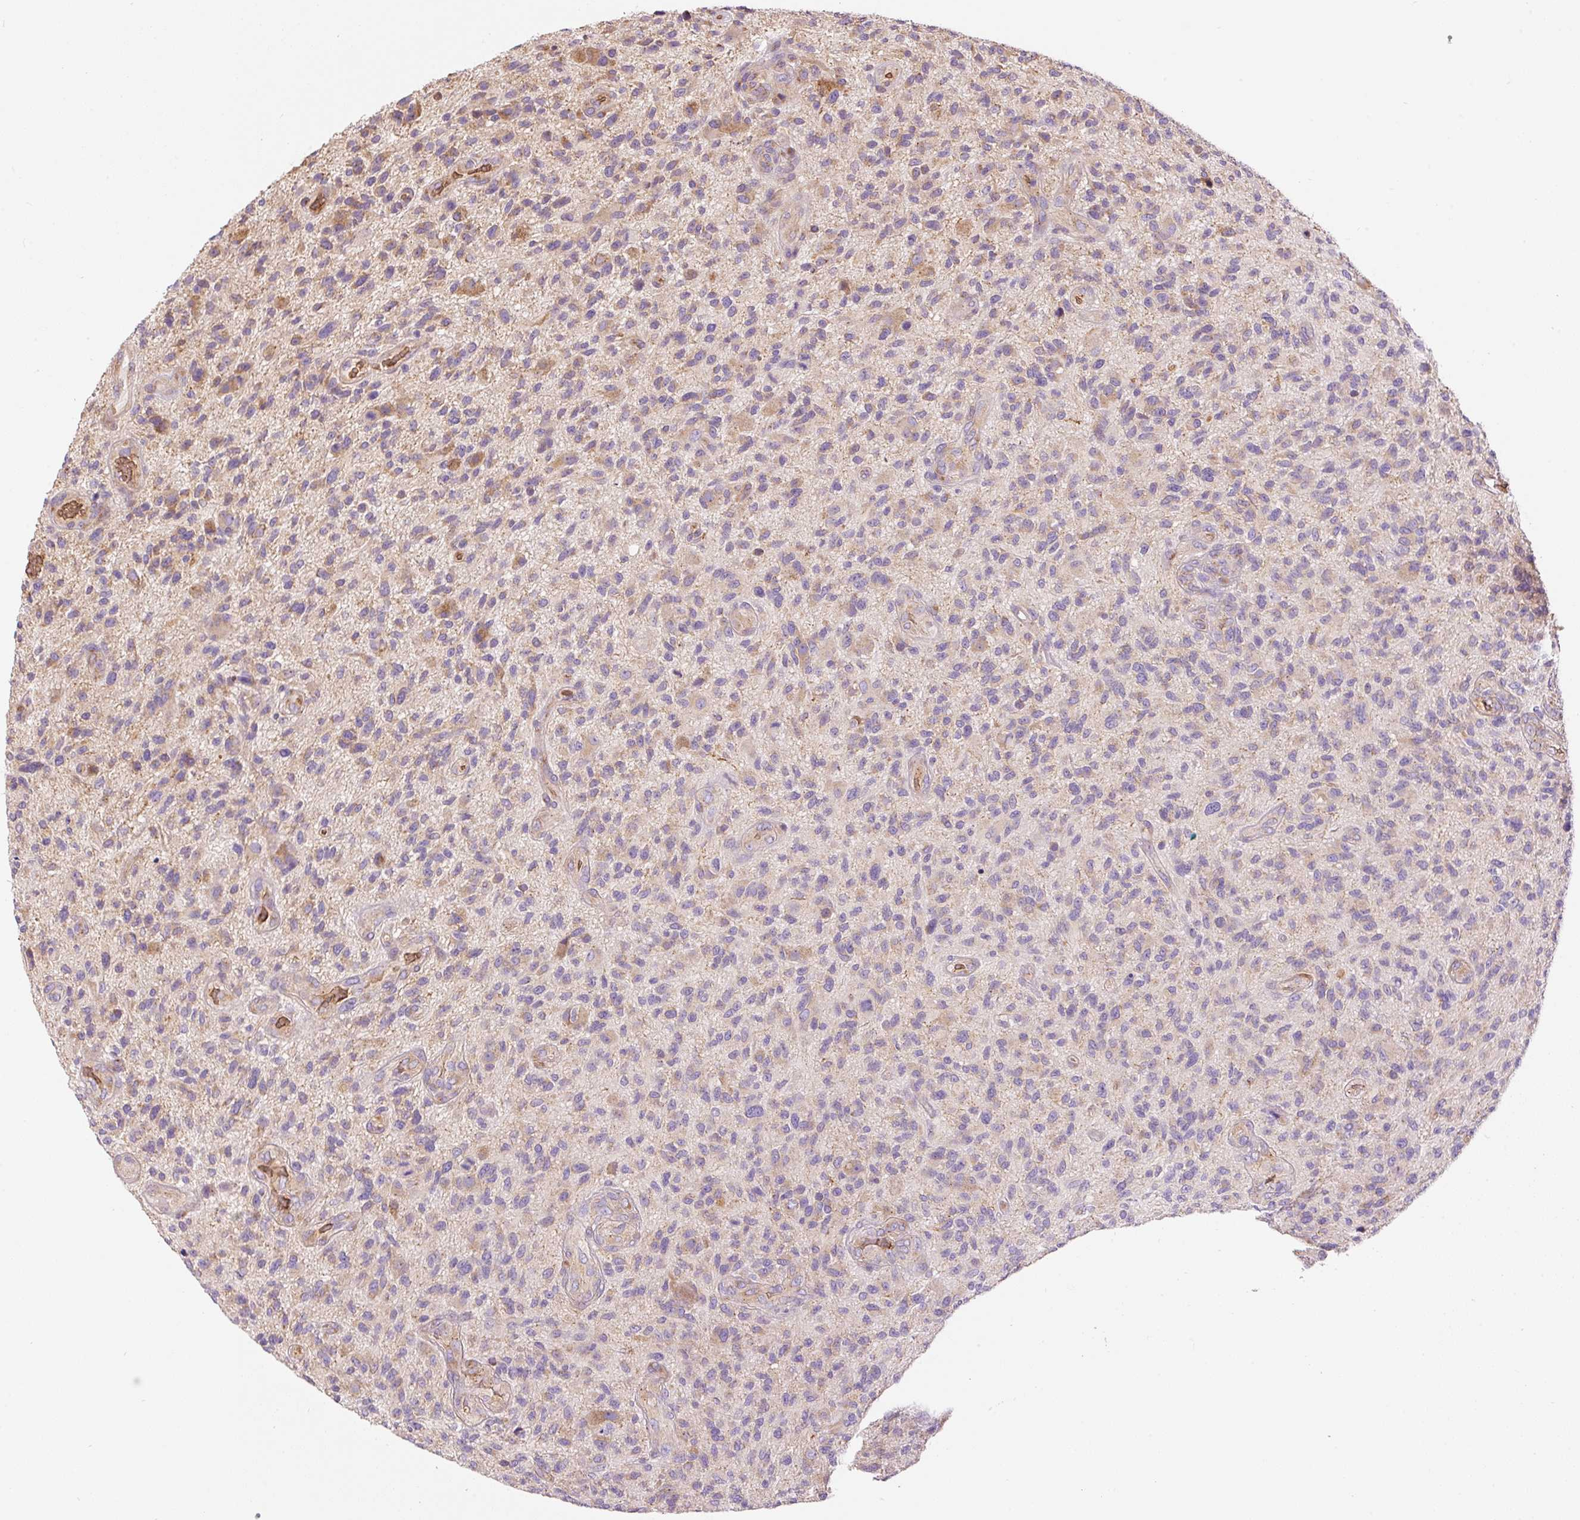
{"staining": {"intensity": "moderate", "quantity": "<25%", "location": "cytoplasmic/membranous"}, "tissue": "glioma", "cell_type": "Tumor cells", "image_type": "cancer", "snomed": [{"axis": "morphology", "description": "Glioma, malignant, High grade"}, {"axis": "topography", "description": "Brain"}], "caption": "DAB (3,3'-diaminobenzidine) immunohistochemical staining of malignant high-grade glioma displays moderate cytoplasmic/membranous protein expression in about <25% of tumor cells.", "gene": "PRRC2A", "patient": {"sex": "male", "age": 47}}